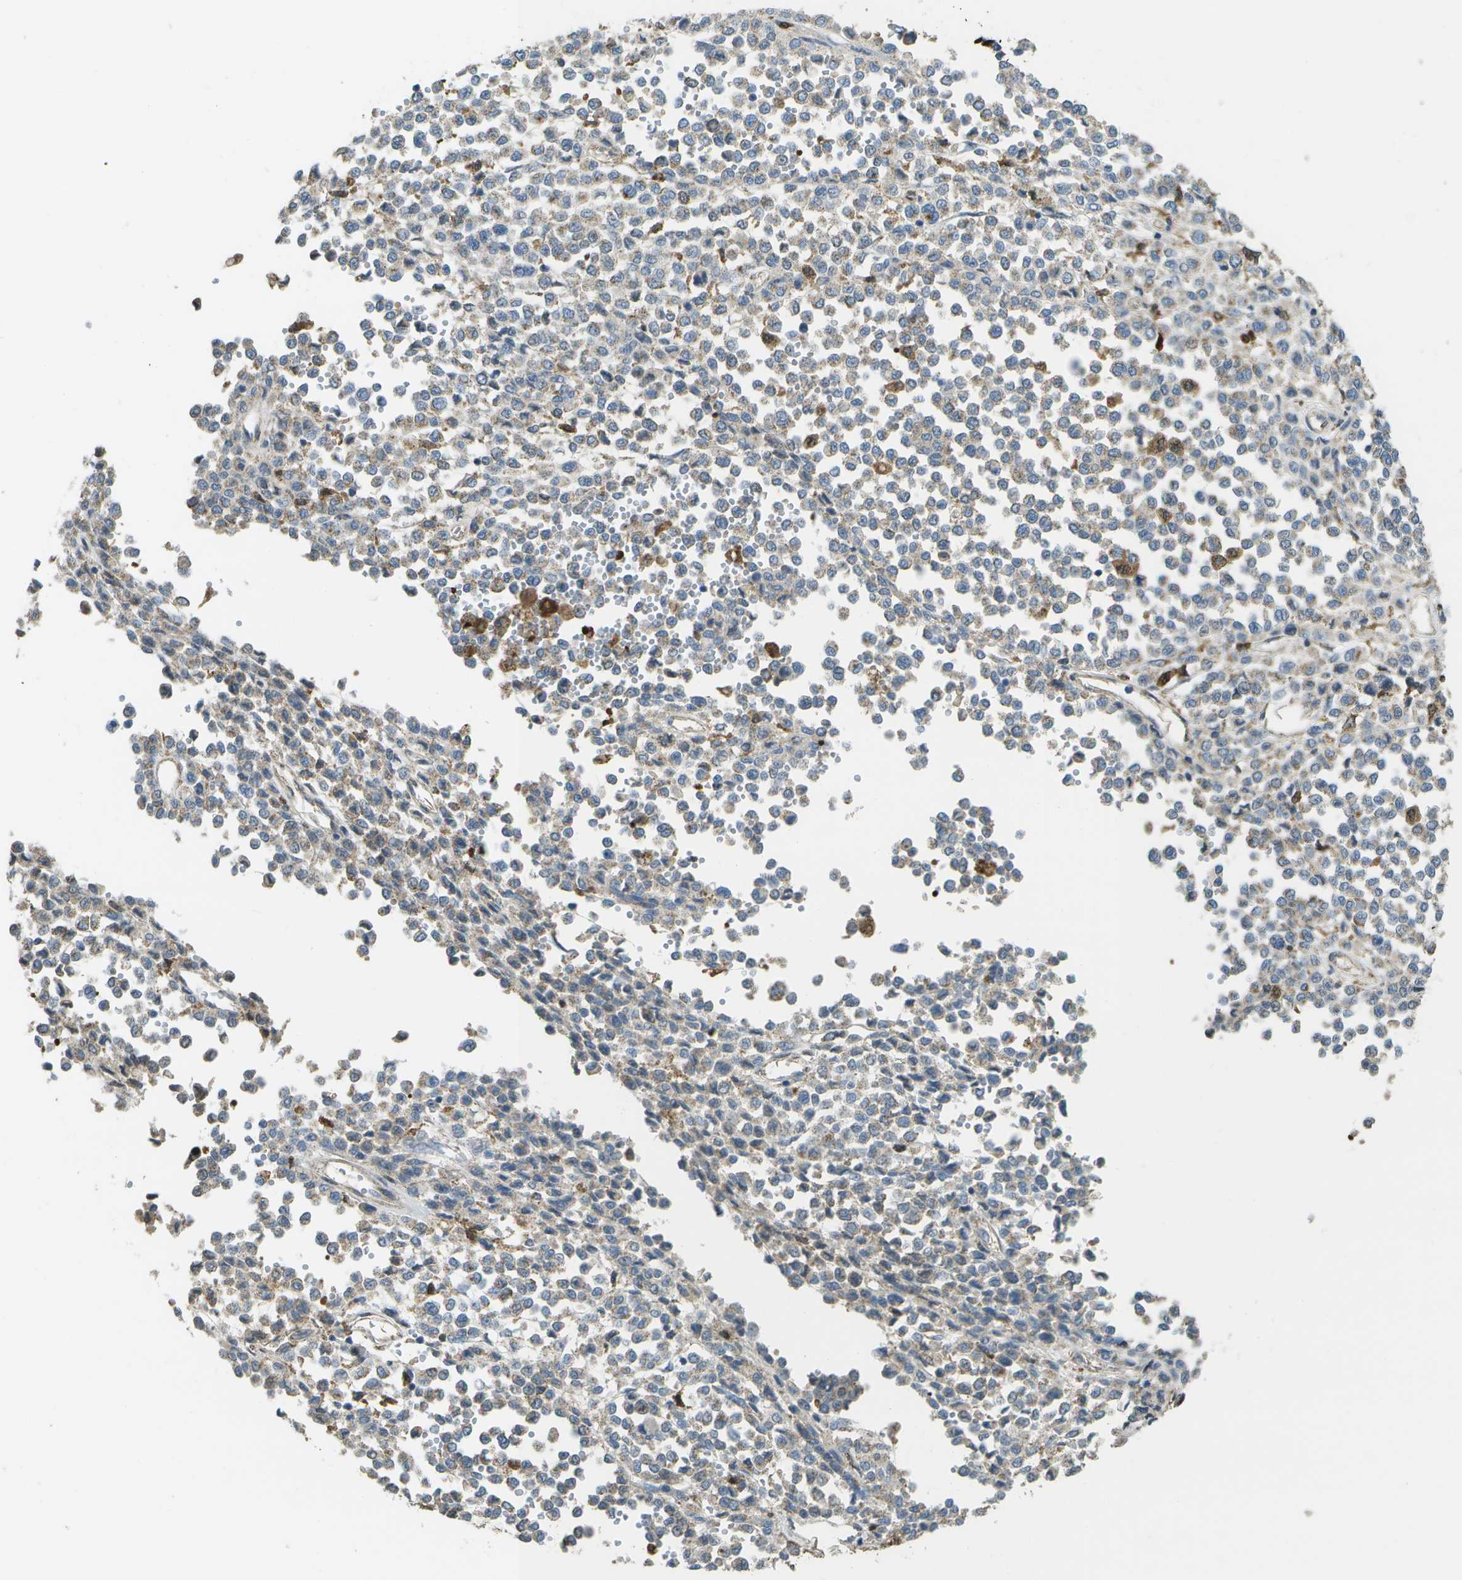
{"staining": {"intensity": "negative", "quantity": "none", "location": "none"}, "tissue": "melanoma", "cell_type": "Tumor cells", "image_type": "cancer", "snomed": [{"axis": "morphology", "description": "Malignant melanoma, Metastatic site"}, {"axis": "topography", "description": "Pancreas"}], "caption": "There is no significant staining in tumor cells of melanoma.", "gene": "CACHD1", "patient": {"sex": "female", "age": 30}}